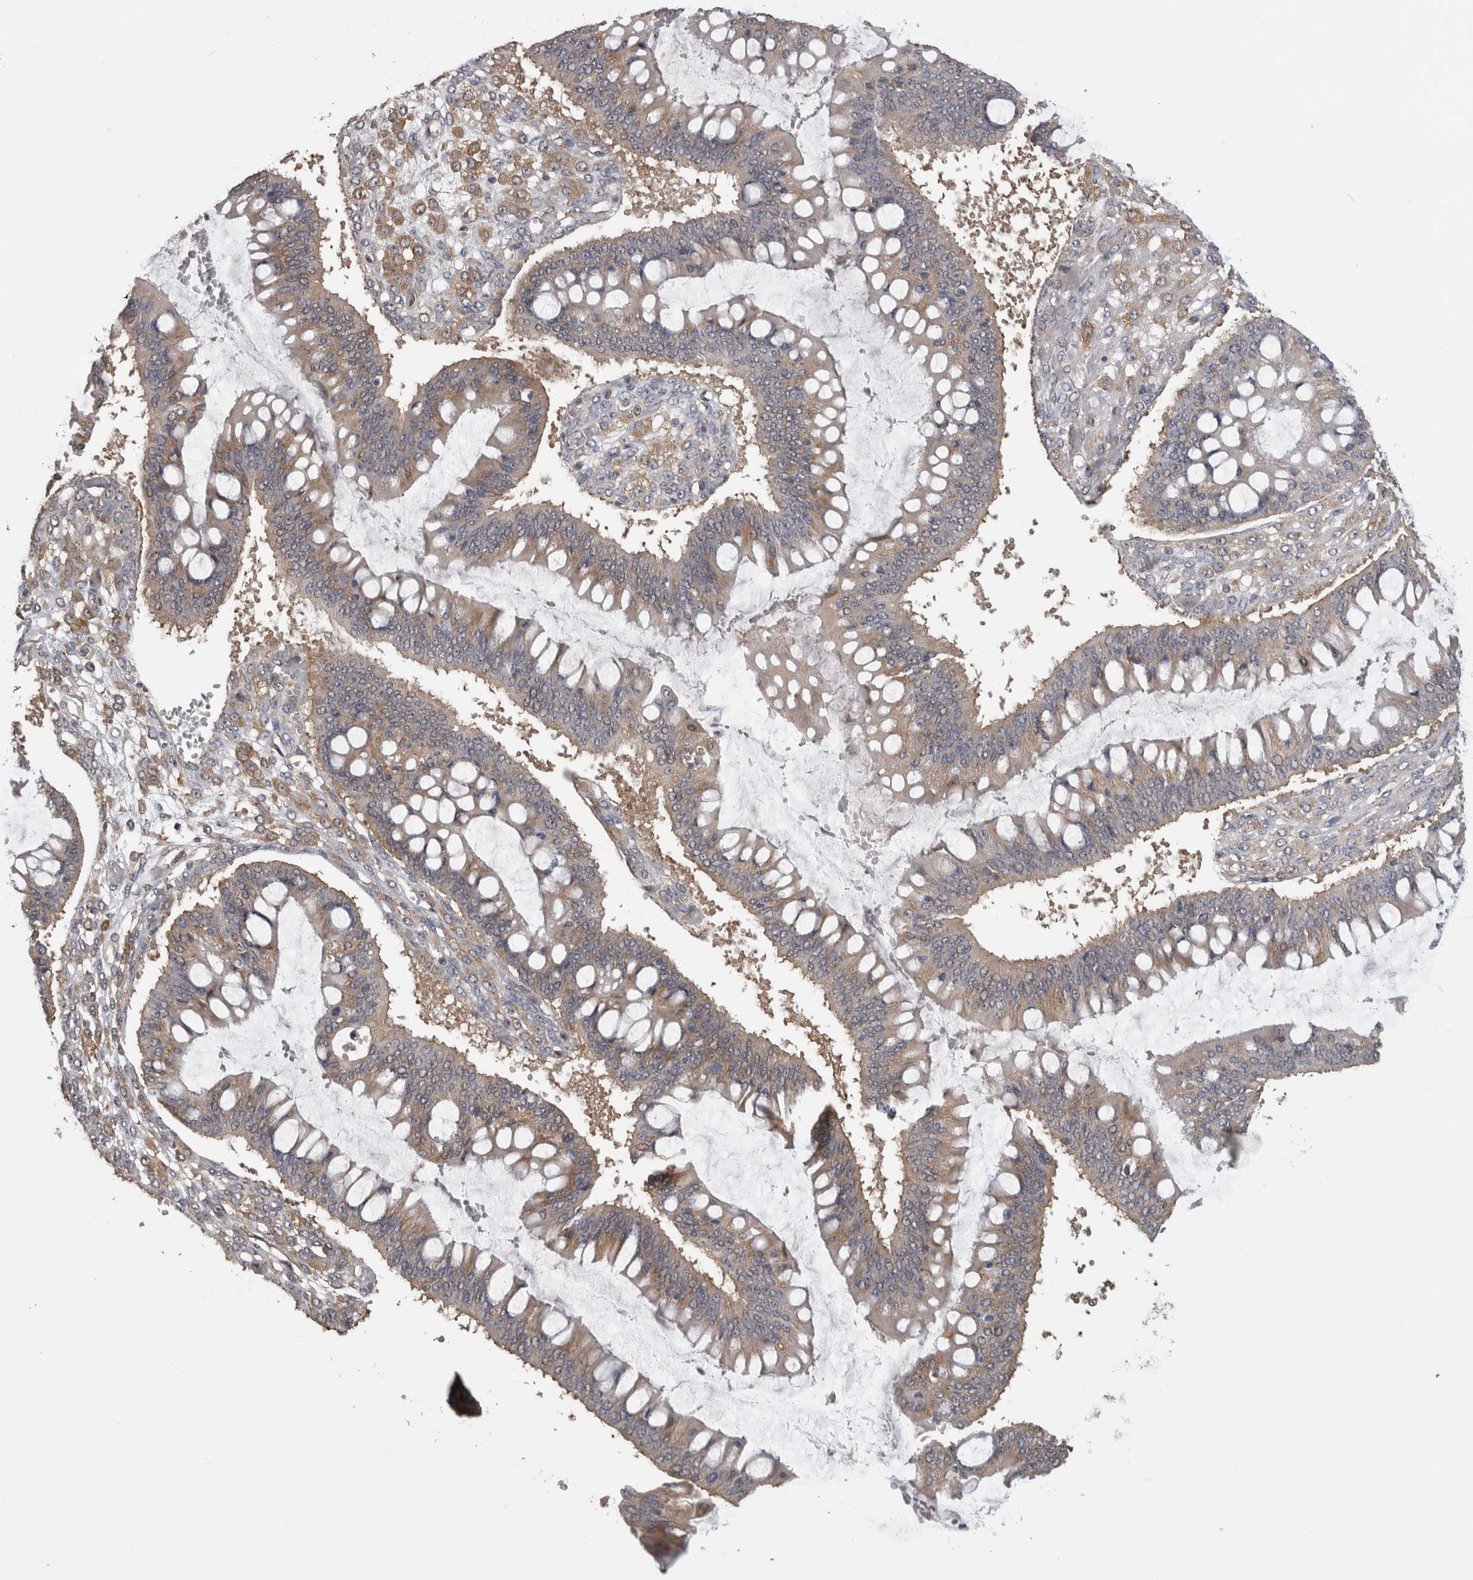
{"staining": {"intensity": "weak", "quantity": "25%-75%", "location": "cytoplasmic/membranous"}, "tissue": "ovarian cancer", "cell_type": "Tumor cells", "image_type": "cancer", "snomed": [{"axis": "morphology", "description": "Cystadenocarcinoma, mucinous, NOS"}, {"axis": "topography", "description": "Ovary"}], "caption": "Brown immunohistochemical staining in ovarian cancer reveals weak cytoplasmic/membranous staining in approximately 25%-75% of tumor cells.", "gene": "ATXN2", "patient": {"sex": "female", "age": 73}}